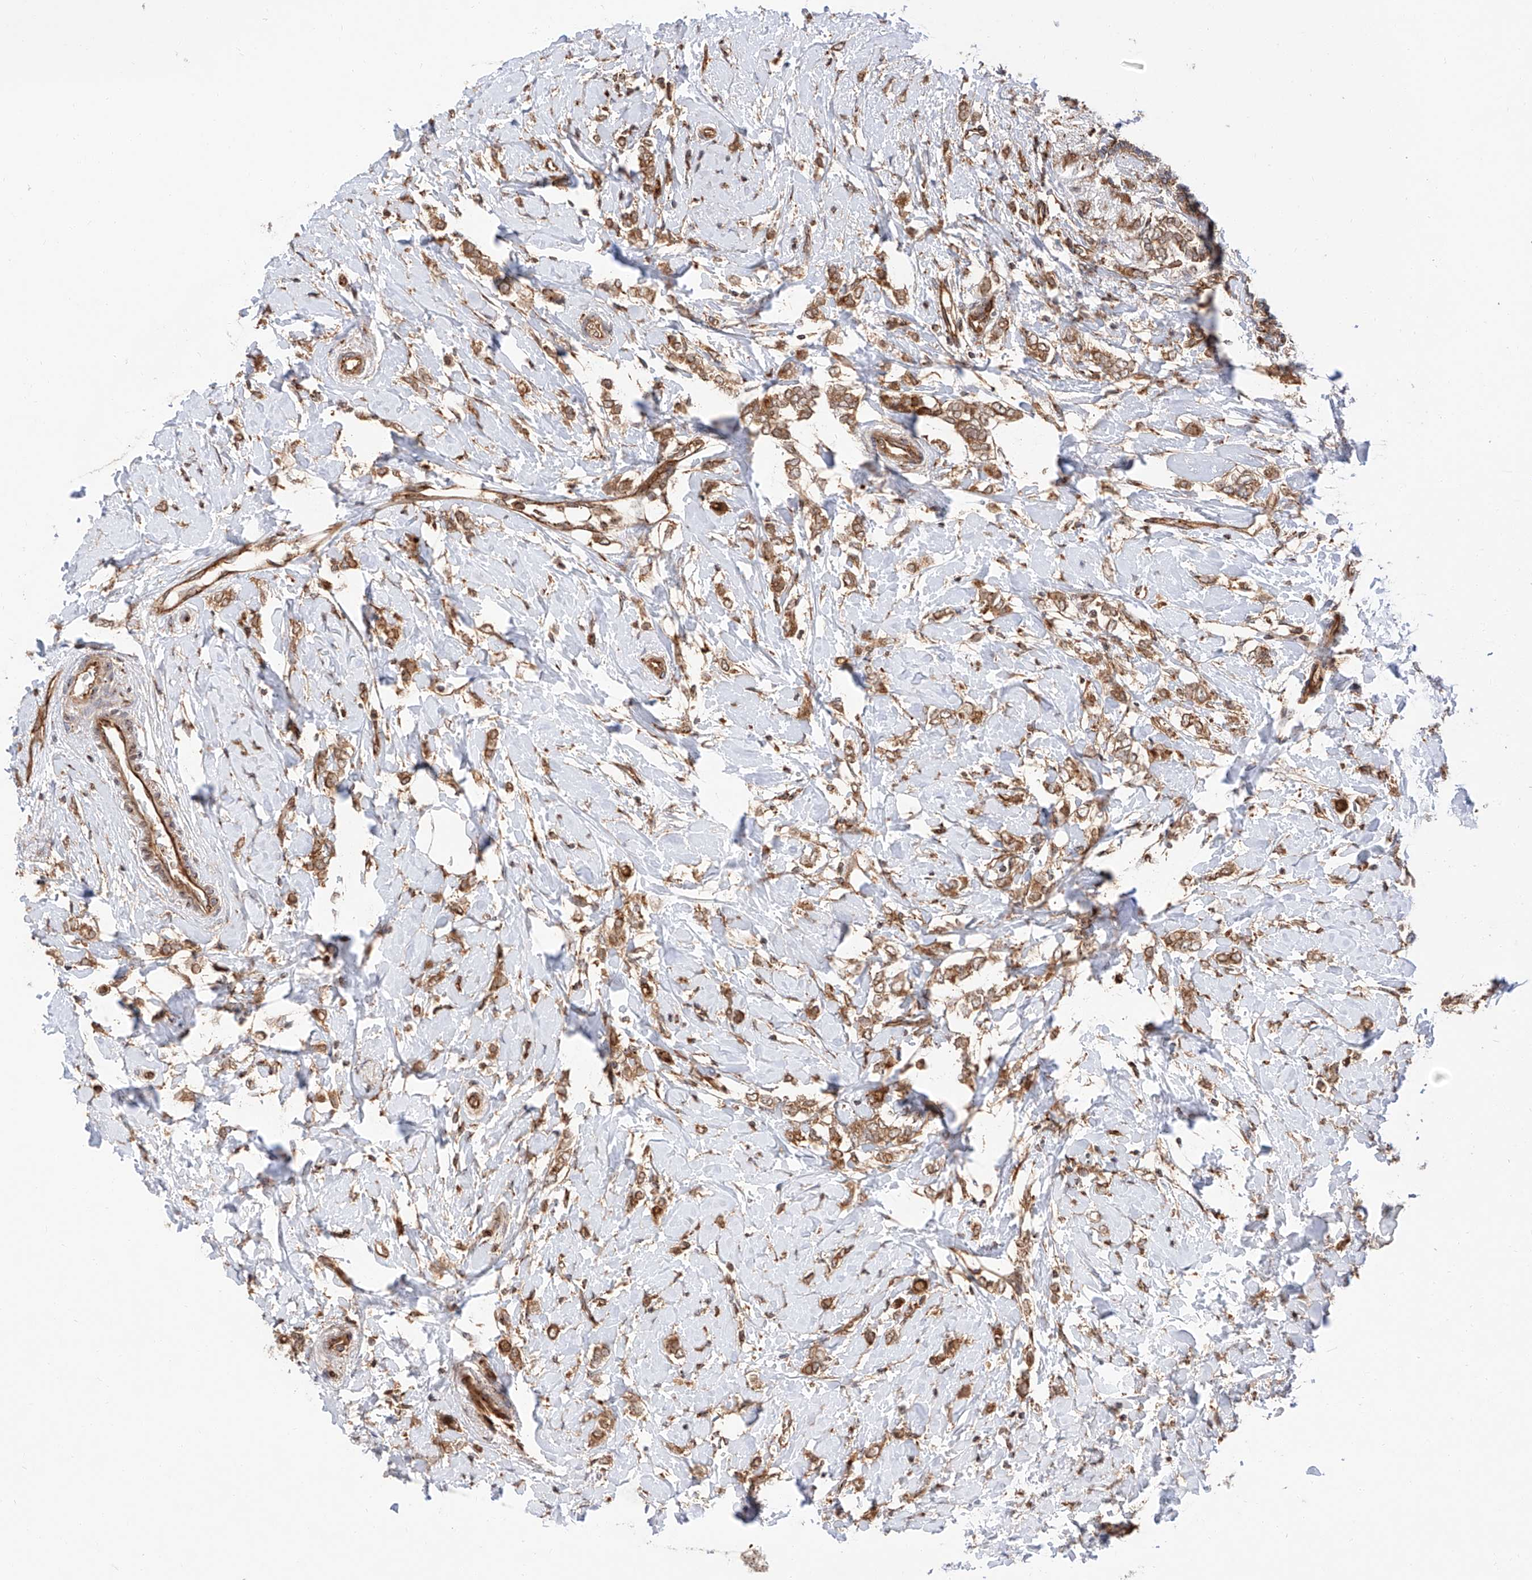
{"staining": {"intensity": "moderate", "quantity": ">75%", "location": "cytoplasmic/membranous"}, "tissue": "breast cancer", "cell_type": "Tumor cells", "image_type": "cancer", "snomed": [{"axis": "morphology", "description": "Normal tissue, NOS"}, {"axis": "morphology", "description": "Lobular carcinoma"}, {"axis": "topography", "description": "Breast"}], "caption": "DAB immunohistochemical staining of human lobular carcinoma (breast) shows moderate cytoplasmic/membranous protein positivity in about >75% of tumor cells.", "gene": "ISCA2", "patient": {"sex": "female", "age": 47}}